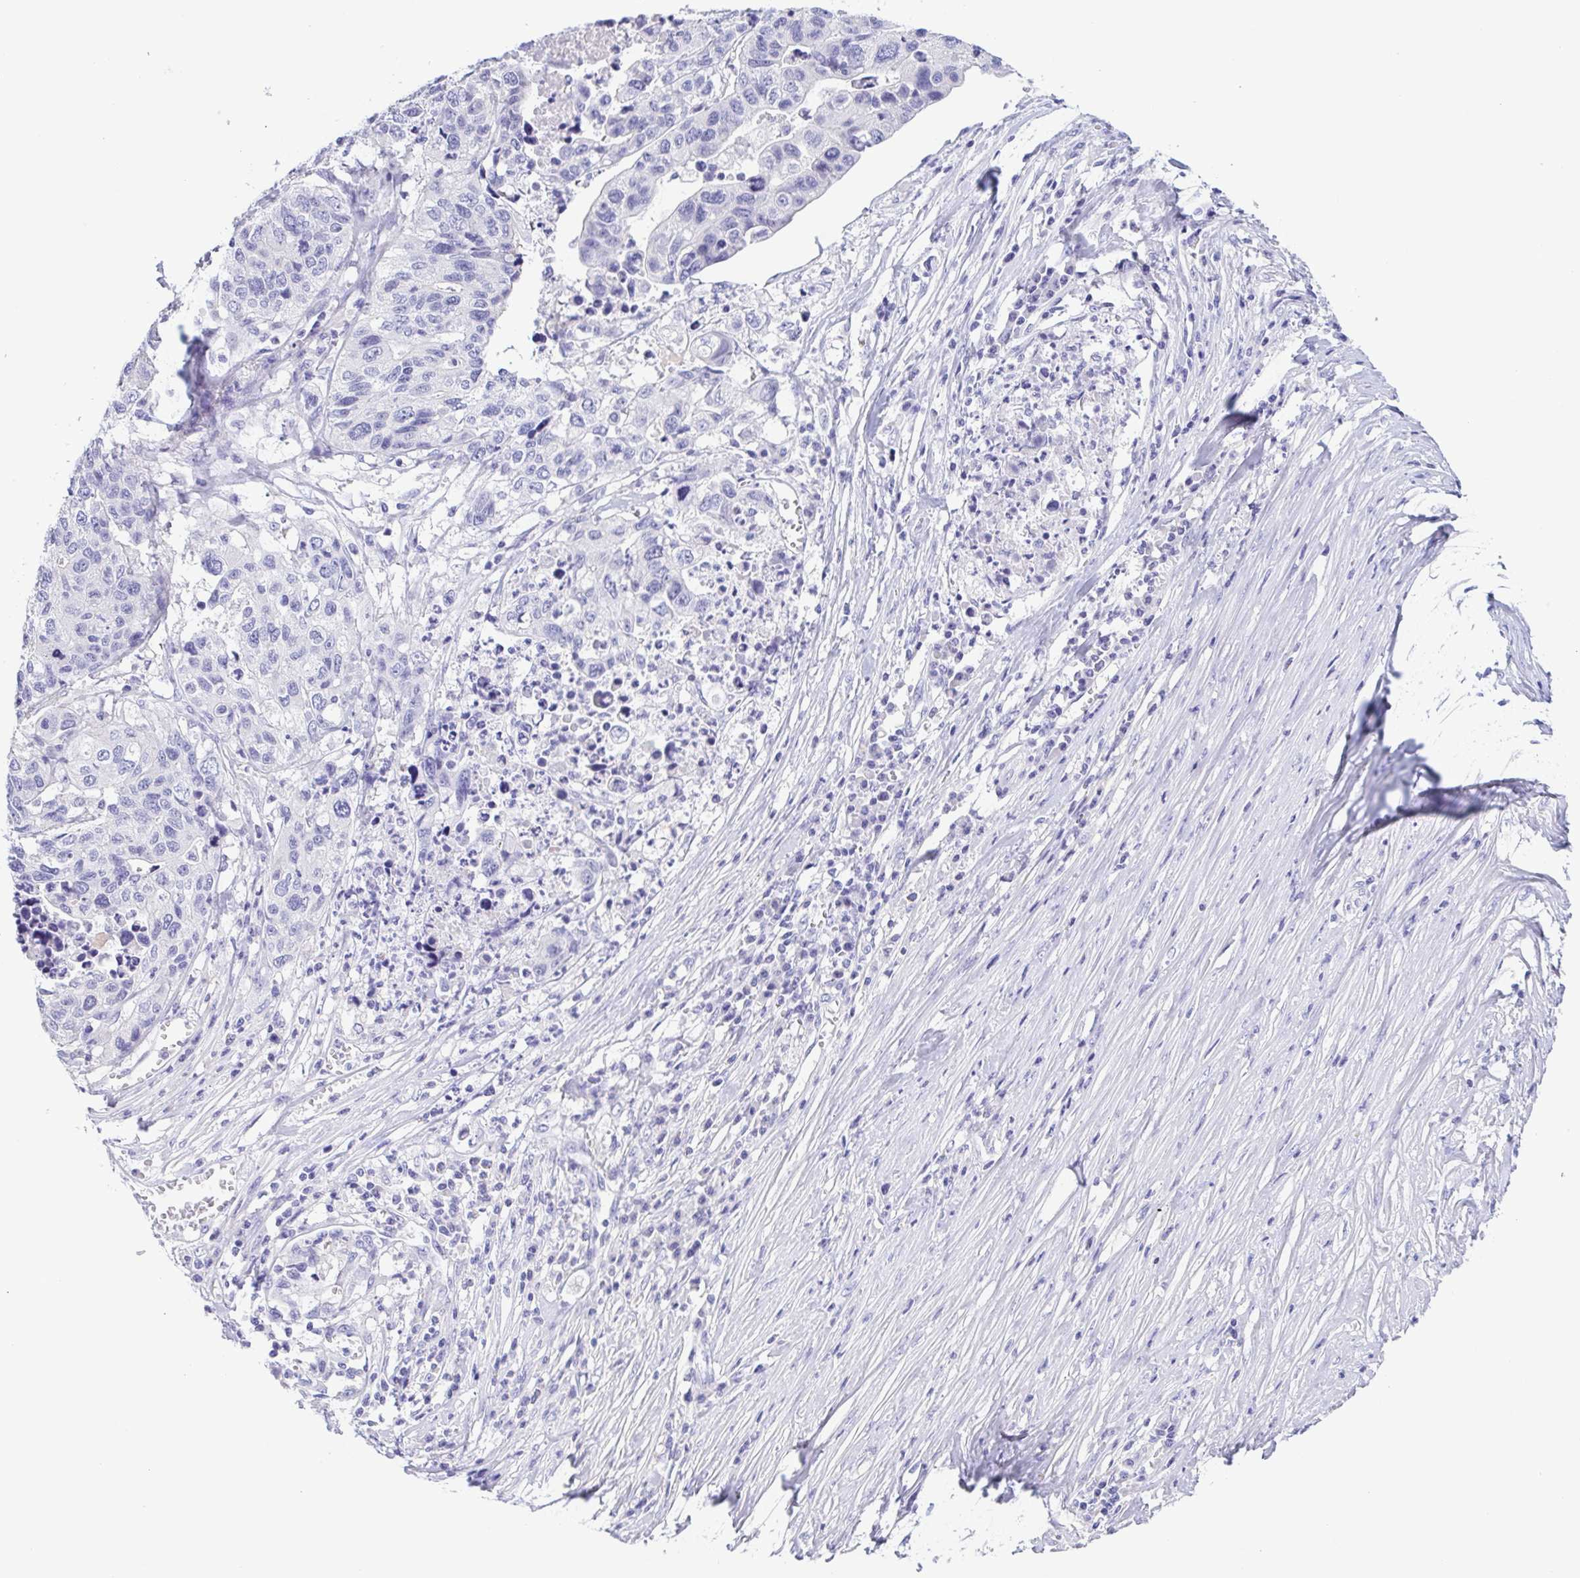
{"staining": {"intensity": "negative", "quantity": "none", "location": "none"}, "tissue": "stomach cancer", "cell_type": "Tumor cells", "image_type": "cancer", "snomed": [{"axis": "morphology", "description": "Adenocarcinoma, NOS"}, {"axis": "topography", "description": "Stomach, upper"}], "caption": "This is a image of IHC staining of adenocarcinoma (stomach), which shows no expression in tumor cells.", "gene": "TREH", "patient": {"sex": "female", "age": 67}}